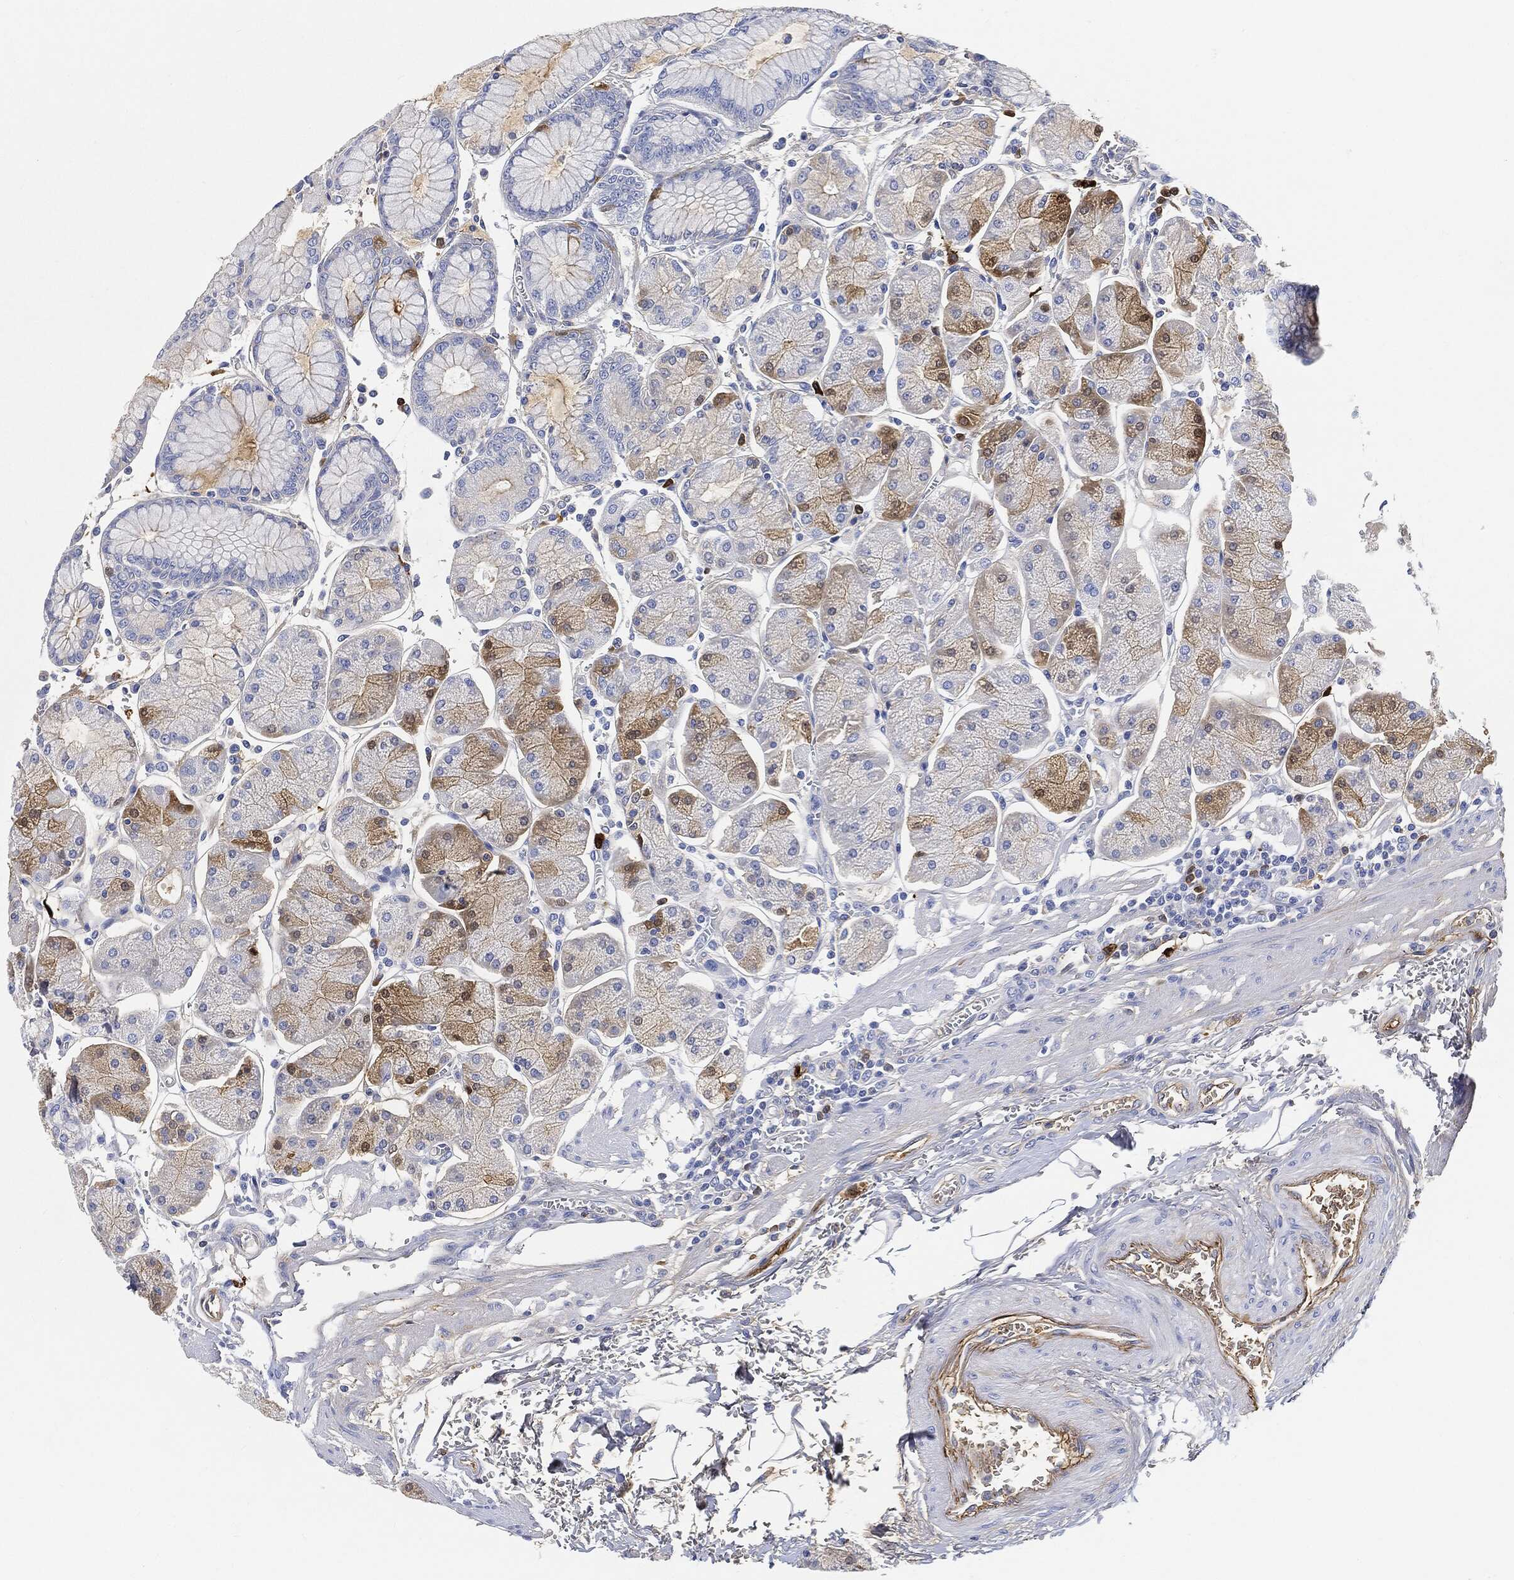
{"staining": {"intensity": "moderate", "quantity": "<25%", "location": "cytoplasmic/membranous"}, "tissue": "stomach", "cell_type": "Glandular cells", "image_type": "normal", "snomed": [{"axis": "morphology", "description": "Normal tissue, NOS"}, {"axis": "morphology", "description": "Adenocarcinoma, NOS"}, {"axis": "topography", "description": "Stomach, upper"}, {"axis": "topography", "description": "Stomach"}], "caption": "Stomach stained with DAB (3,3'-diaminobenzidine) immunohistochemistry (IHC) reveals low levels of moderate cytoplasmic/membranous expression in about <25% of glandular cells.", "gene": "IGLV6", "patient": {"sex": "male", "age": 76}}